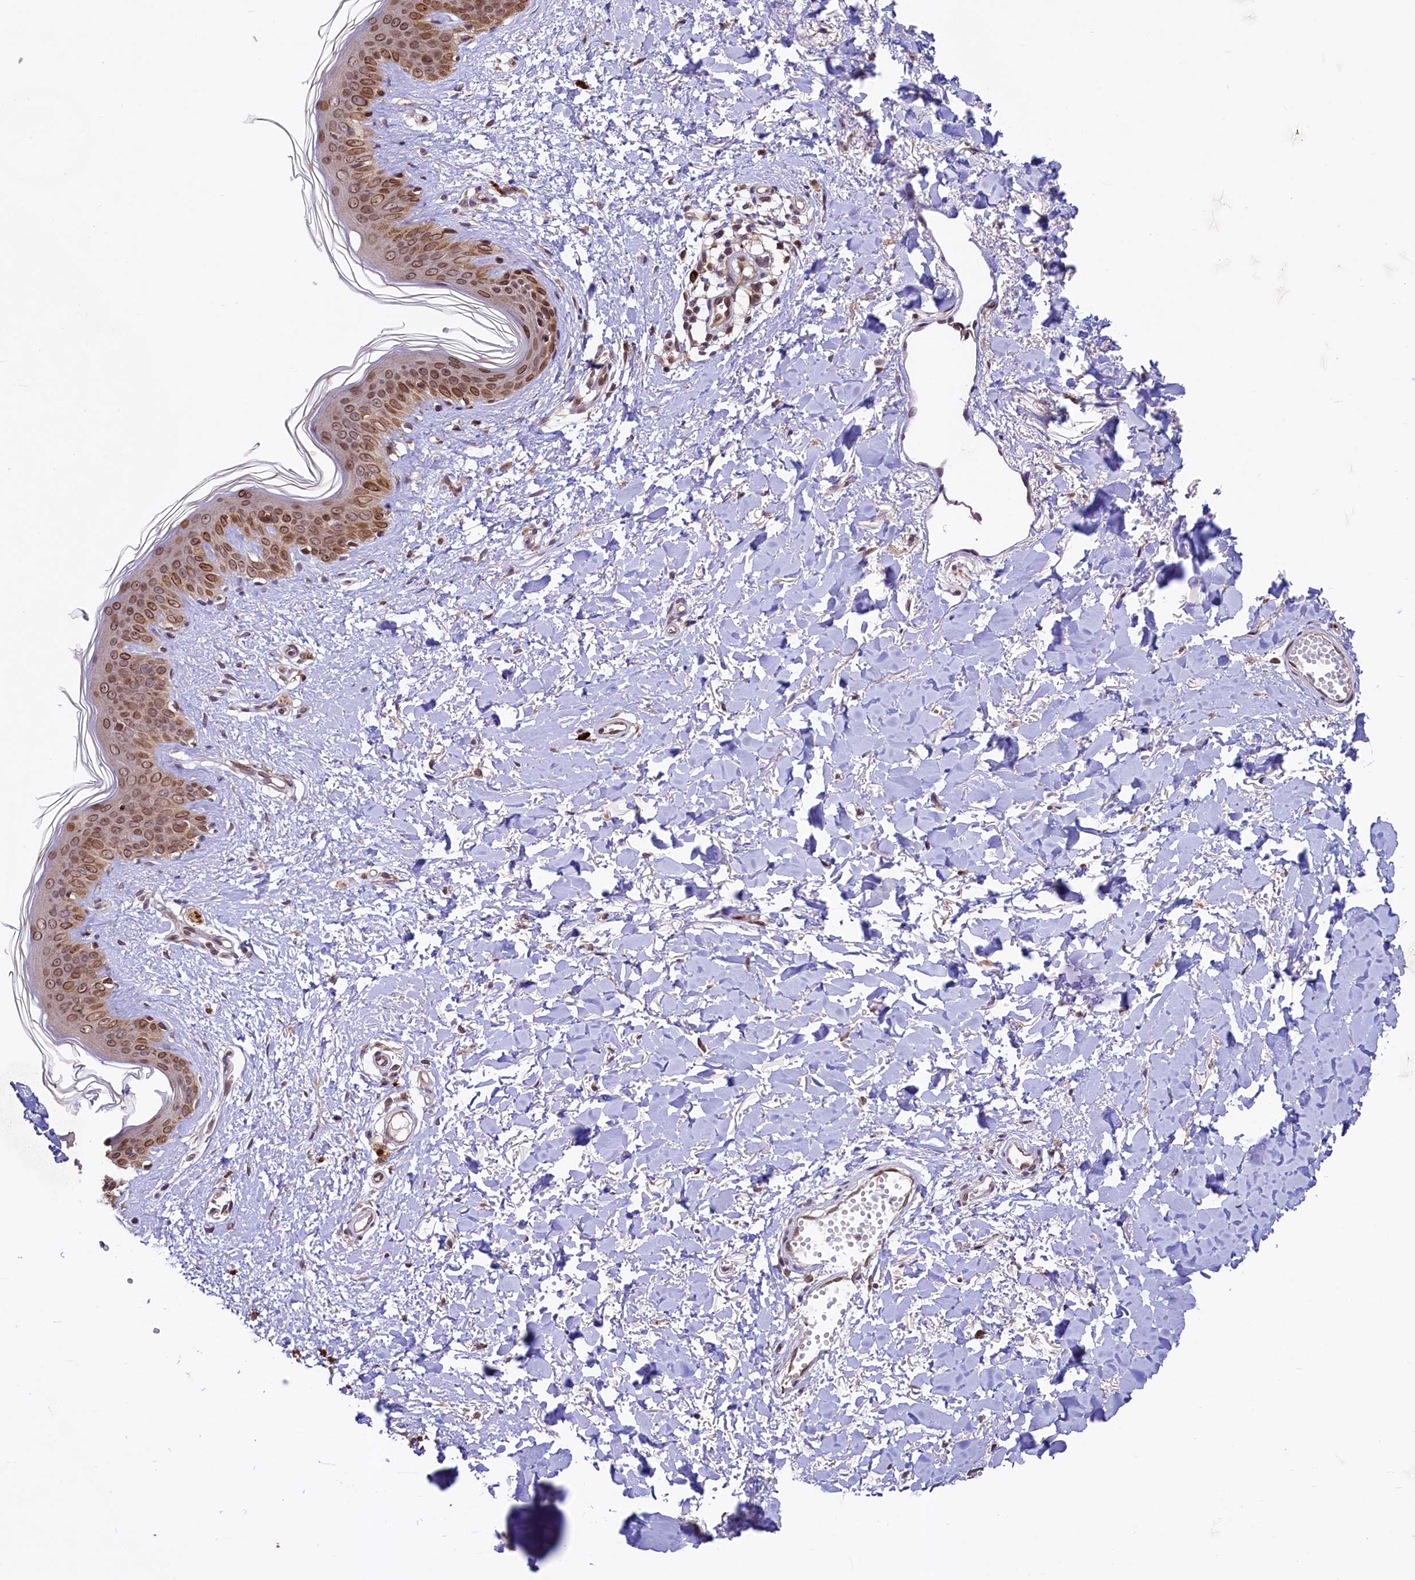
{"staining": {"intensity": "weak", "quantity": ">75%", "location": "cytoplasmic/membranous"}, "tissue": "skin", "cell_type": "Fibroblasts", "image_type": "normal", "snomed": [{"axis": "morphology", "description": "Normal tissue, NOS"}, {"axis": "topography", "description": "Skin"}], "caption": "Fibroblasts demonstrate weak cytoplasmic/membranous staining in approximately >75% of cells in benign skin.", "gene": "C5orf15", "patient": {"sex": "female", "age": 46}}